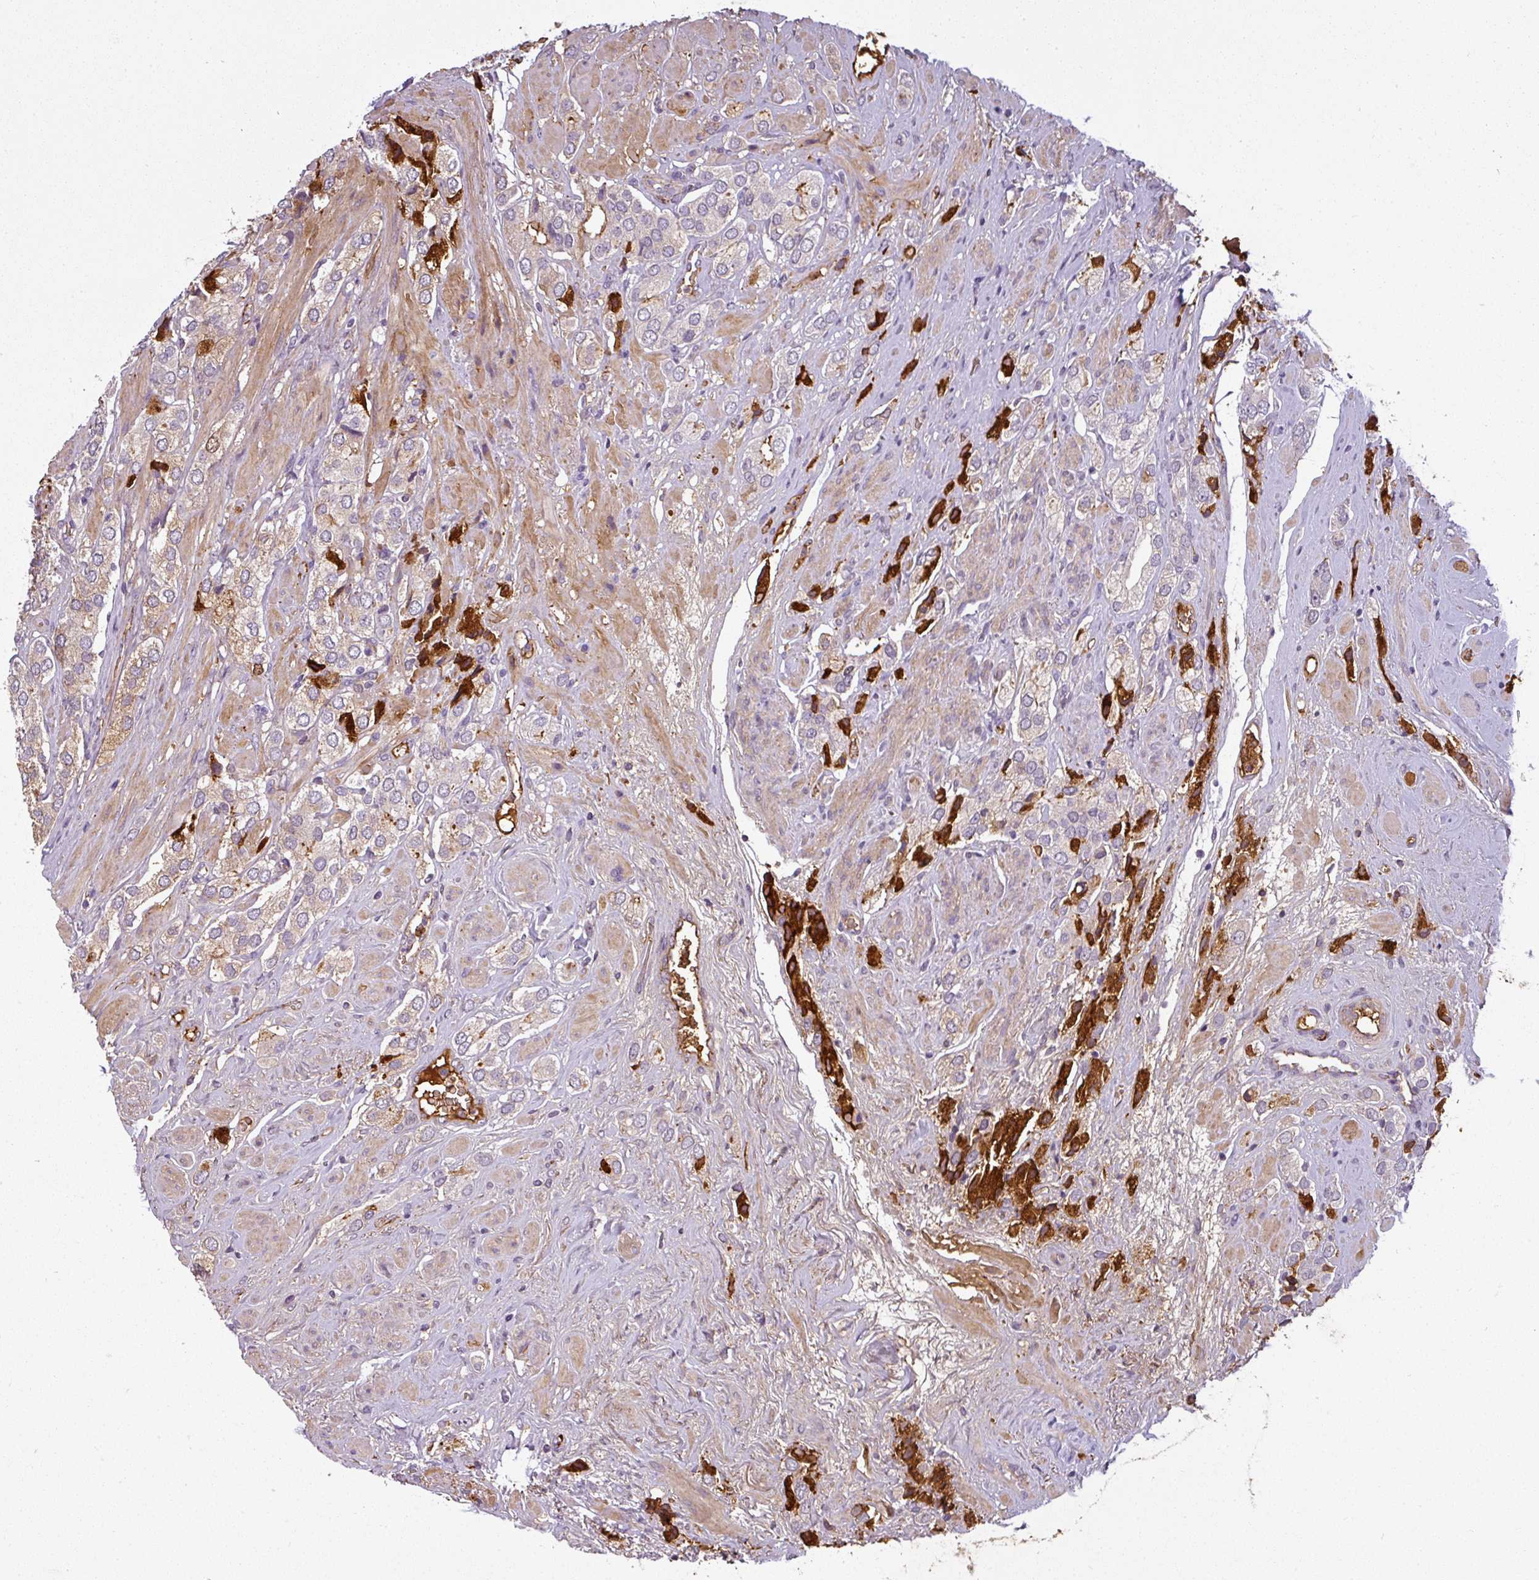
{"staining": {"intensity": "weak", "quantity": "<25%", "location": "cytoplasmic/membranous"}, "tissue": "prostate cancer", "cell_type": "Tumor cells", "image_type": "cancer", "snomed": [{"axis": "morphology", "description": "Adenocarcinoma, High grade"}, {"axis": "topography", "description": "Prostate and seminal vesicle, NOS"}], "caption": "Prostate adenocarcinoma (high-grade) was stained to show a protein in brown. There is no significant positivity in tumor cells.", "gene": "APOC1", "patient": {"sex": "male", "age": 64}}